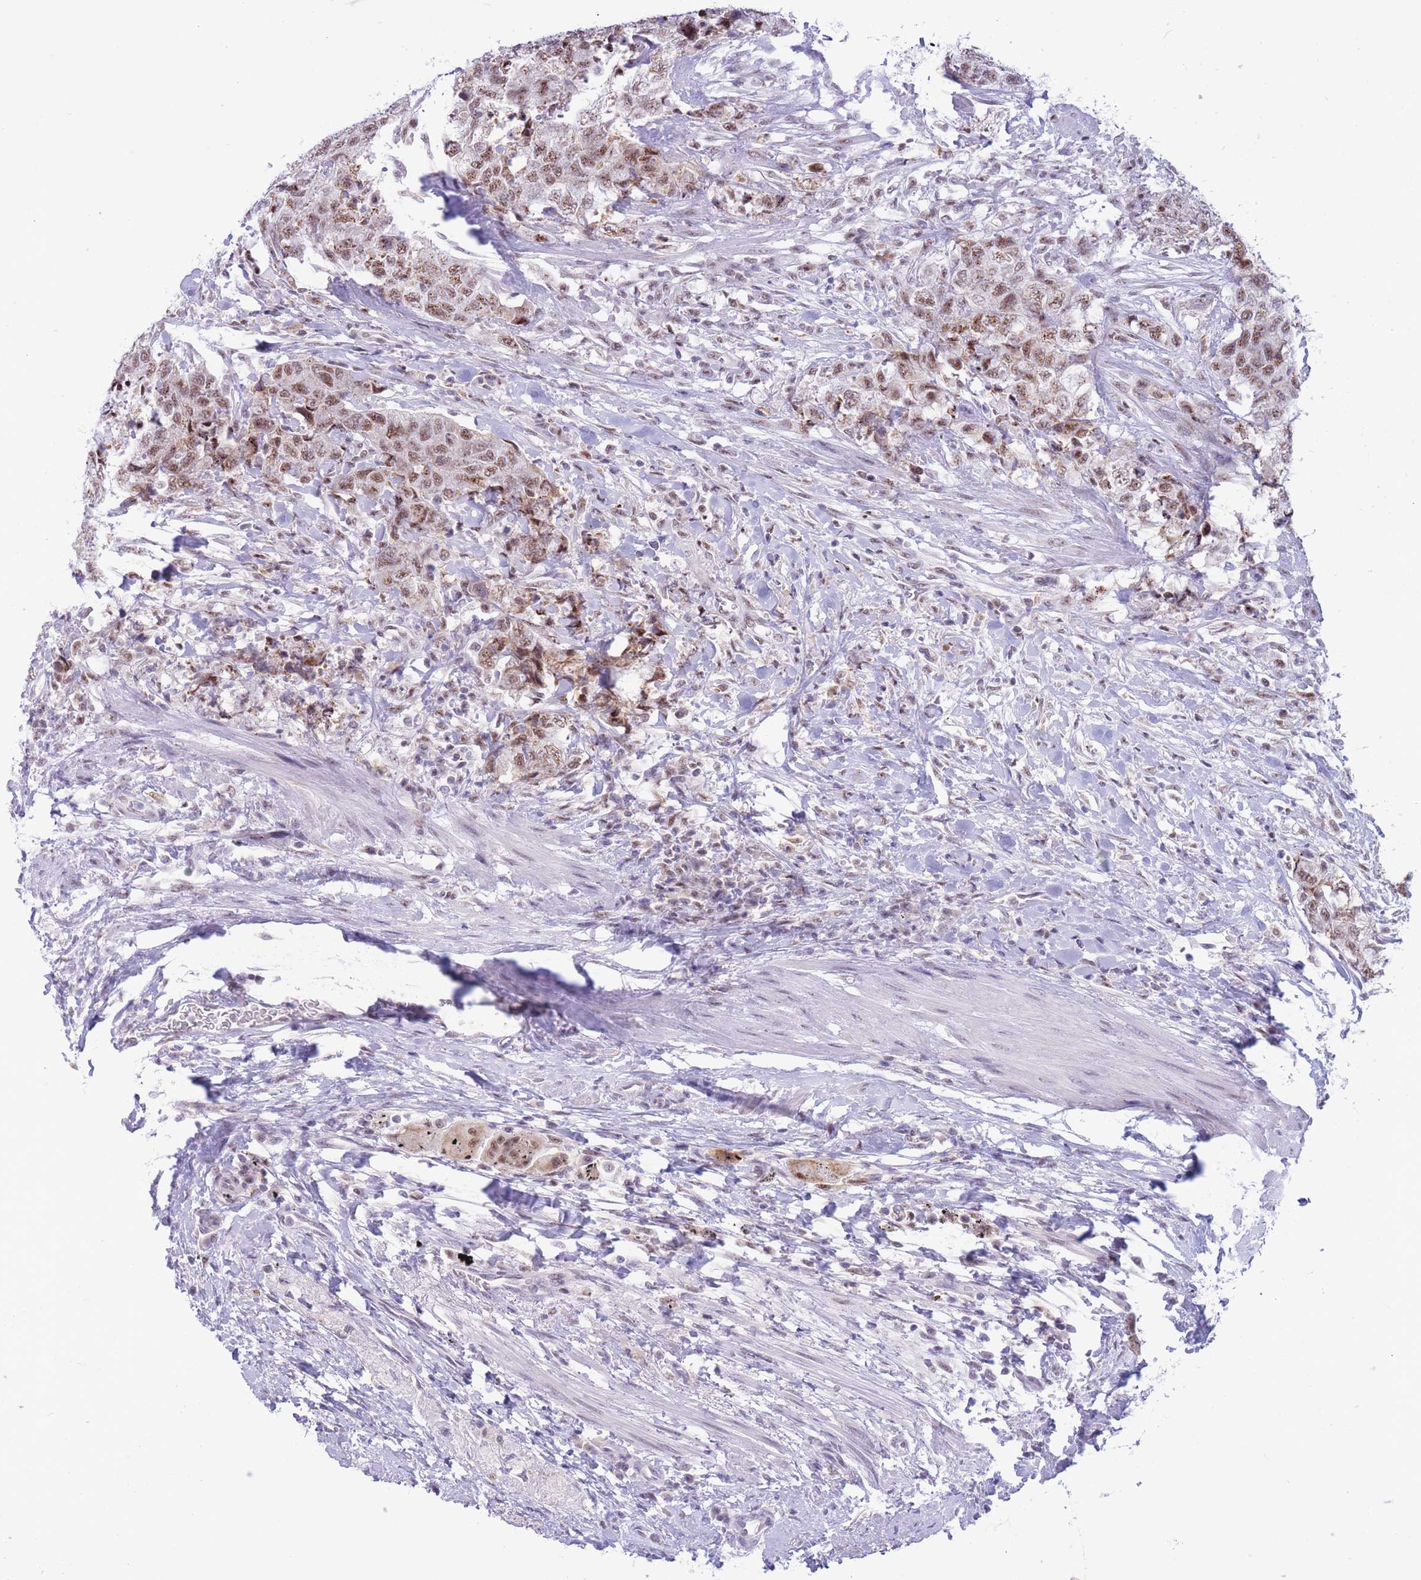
{"staining": {"intensity": "moderate", "quantity": ">75%", "location": "nuclear"}, "tissue": "urothelial cancer", "cell_type": "Tumor cells", "image_type": "cancer", "snomed": [{"axis": "morphology", "description": "Urothelial carcinoma, High grade"}, {"axis": "topography", "description": "Urinary bladder"}], "caption": "Tumor cells show medium levels of moderate nuclear positivity in approximately >75% of cells in human urothelial cancer.", "gene": "CYP2B6", "patient": {"sex": "female", "age": 78}}